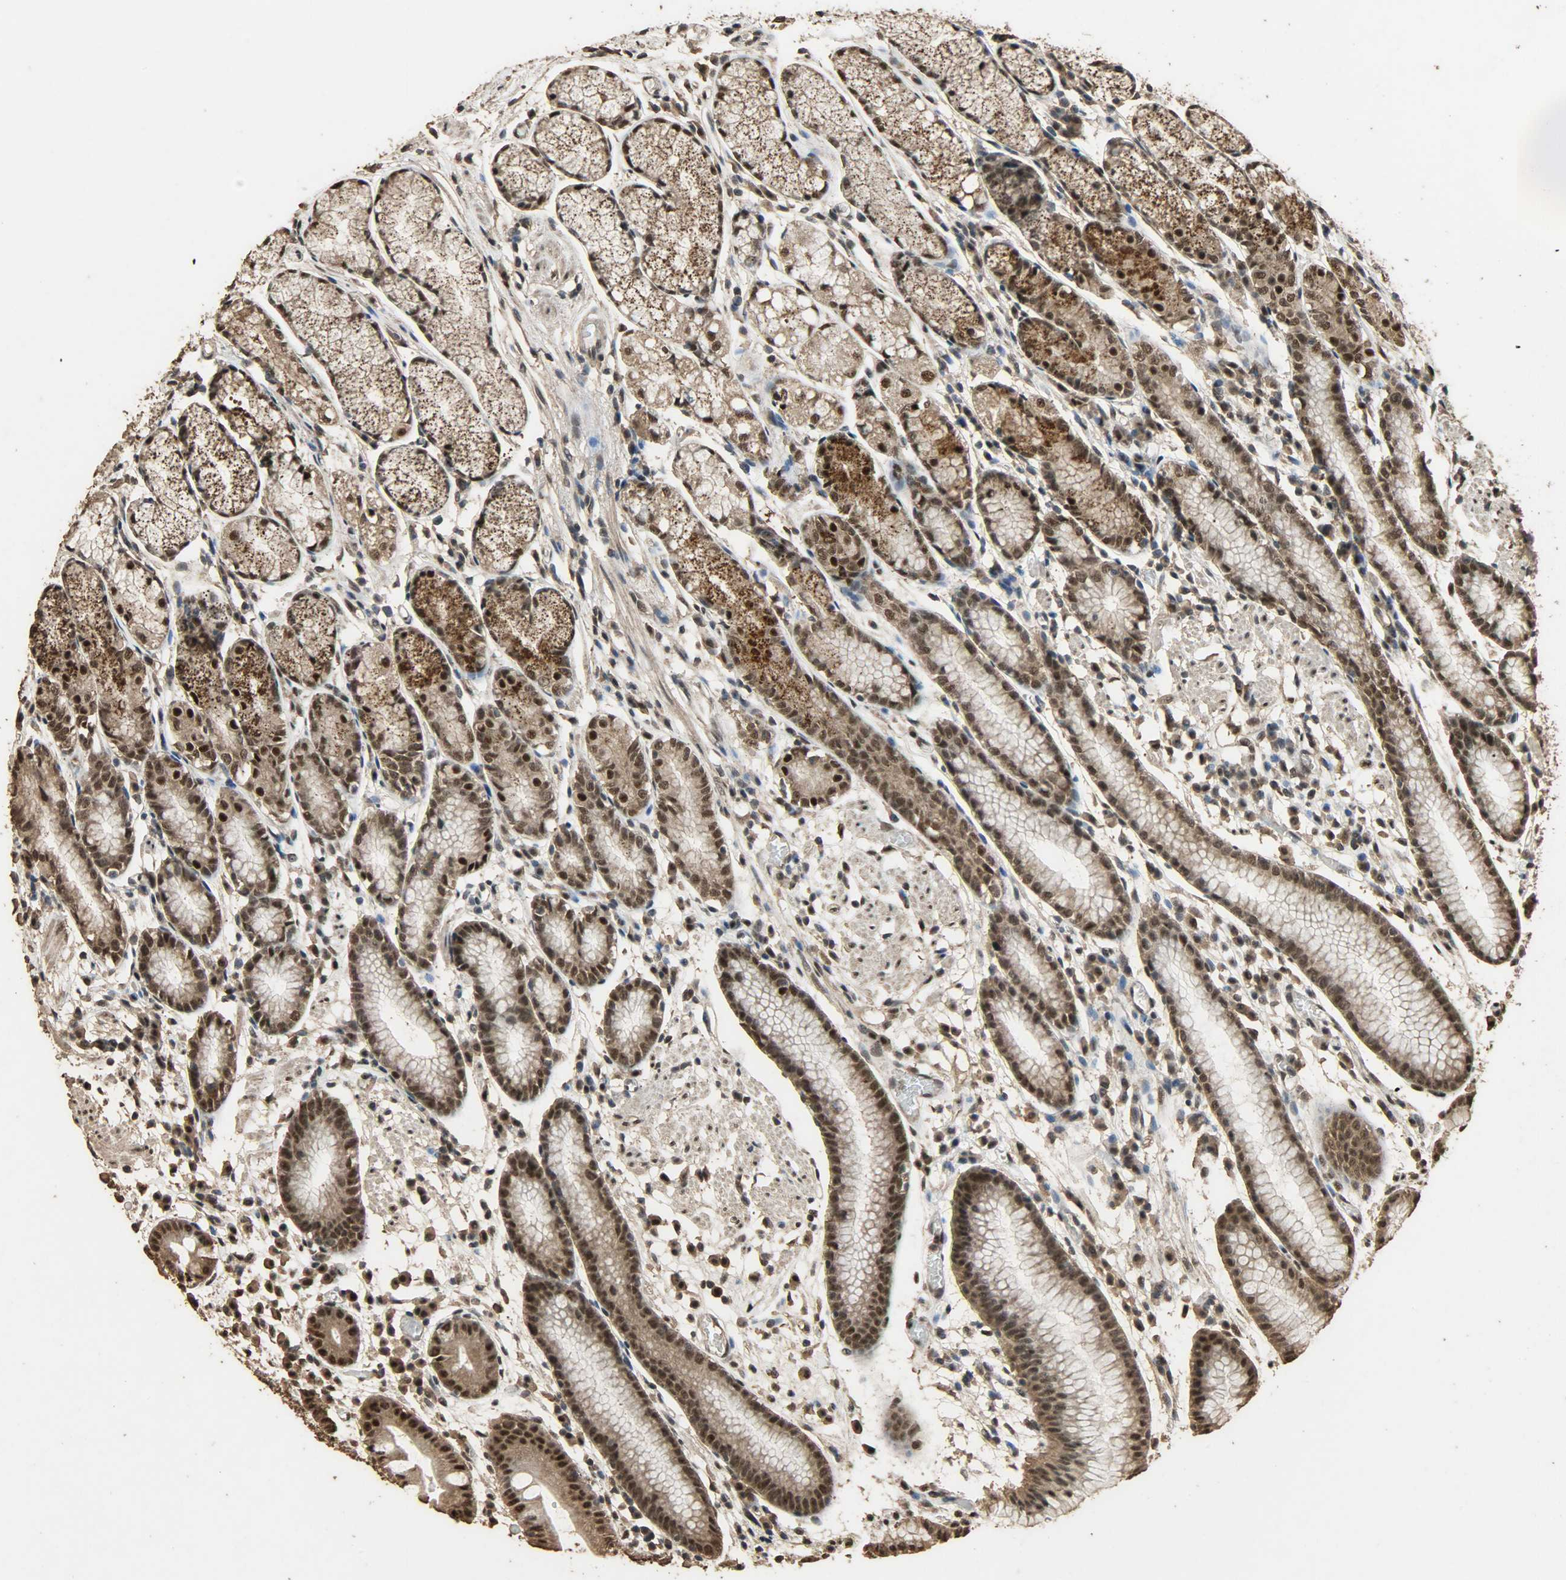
{"staining": {"intensity": "strong", "quantity": ">75%", "location": "cytoplasmic/membranous,nuclear"}, "tissue": "stomach", "cell_type": "Glandular cells", "image_type": "normal", "snomed": [{"axis": "morphology", "description": "Normal tissue, NOS"}, {"axis": "morphology", "description": "Inflammation, NOS"}, {"axis": "topography", "description": "Stomach, lower"}], "caption": "High-magnification brightfield microscopy of normal stomach stained with DAB (3,3'-diaminobenzidine) (brown) and counterstained with hematoxylin (blue). glandular cells exhibit strong cytoplasmic/membranous,nuclear positivity is present in approximately>75% of cells. Nuclei are stained in blue.", "gene": "CCNT2", "patient": {"sex": "male", "age": 59}}